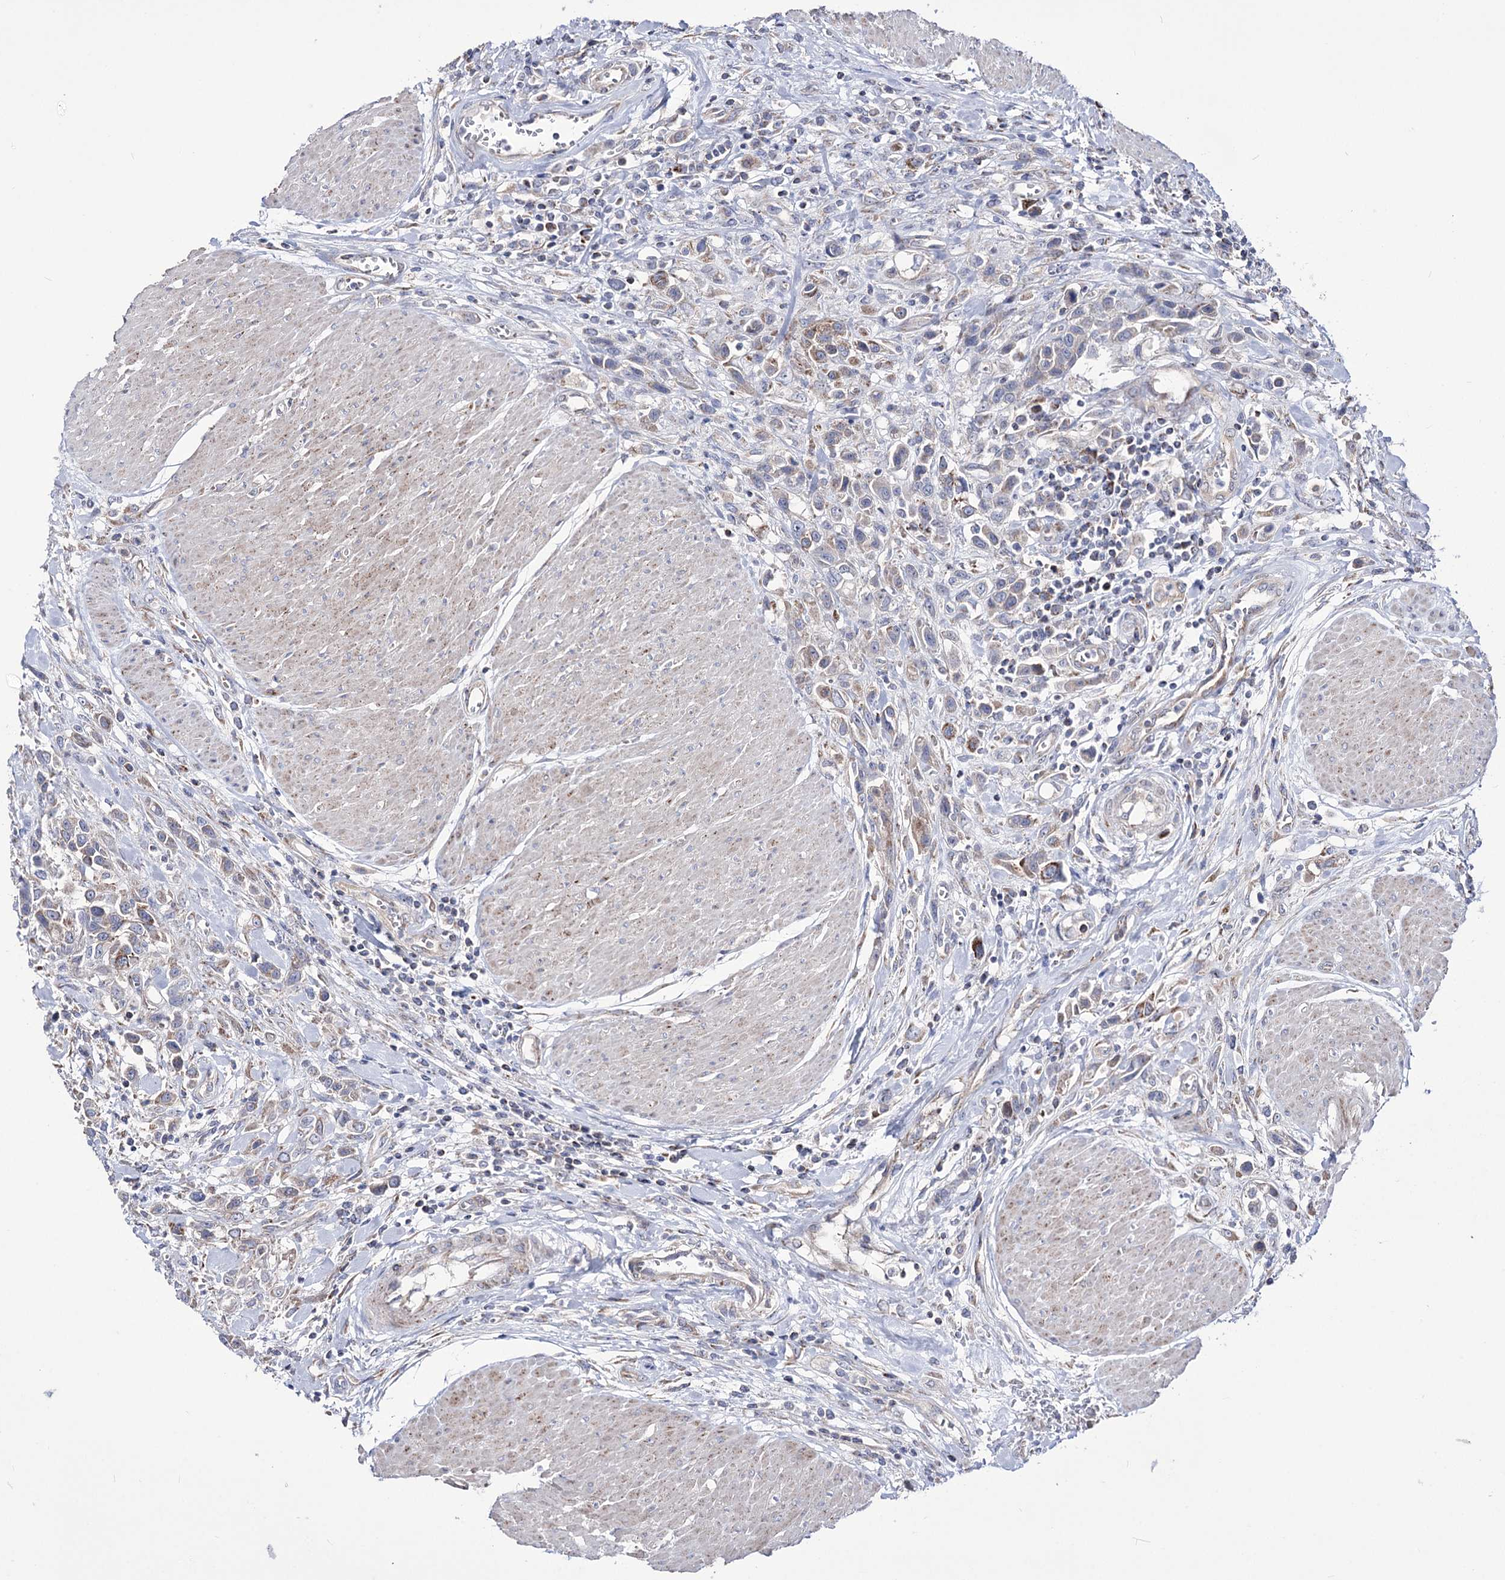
{"staining": {"intensity": "weak", "quantity": "25%-75%", "location": "cytoplasmic/membranous"}, "tissue": "urothelial cancer", "cell_type": "Tumor cells", "image_type": "cancer", "snomed": [{"axis": "morphology", "description": "Urothelial carcinoma, High grade"}, {"axis": "topography", "description": "Urinary bladder"}], "caption": "Immunohistochemistry staining of high-grade urothelial carcinoma, which demonstrates low levels of weak cytoplasmic/membranous expression in about 25%-75% of tumor cells indicating weak cytoplasmic/membranous protein expression. The staining was performed using DAB (brown) for protein detection and nuclei were counterstained in hematoxylin (blue).", "gene": "OSBPL5", "patient": {"sex": "male", "age": 50}}